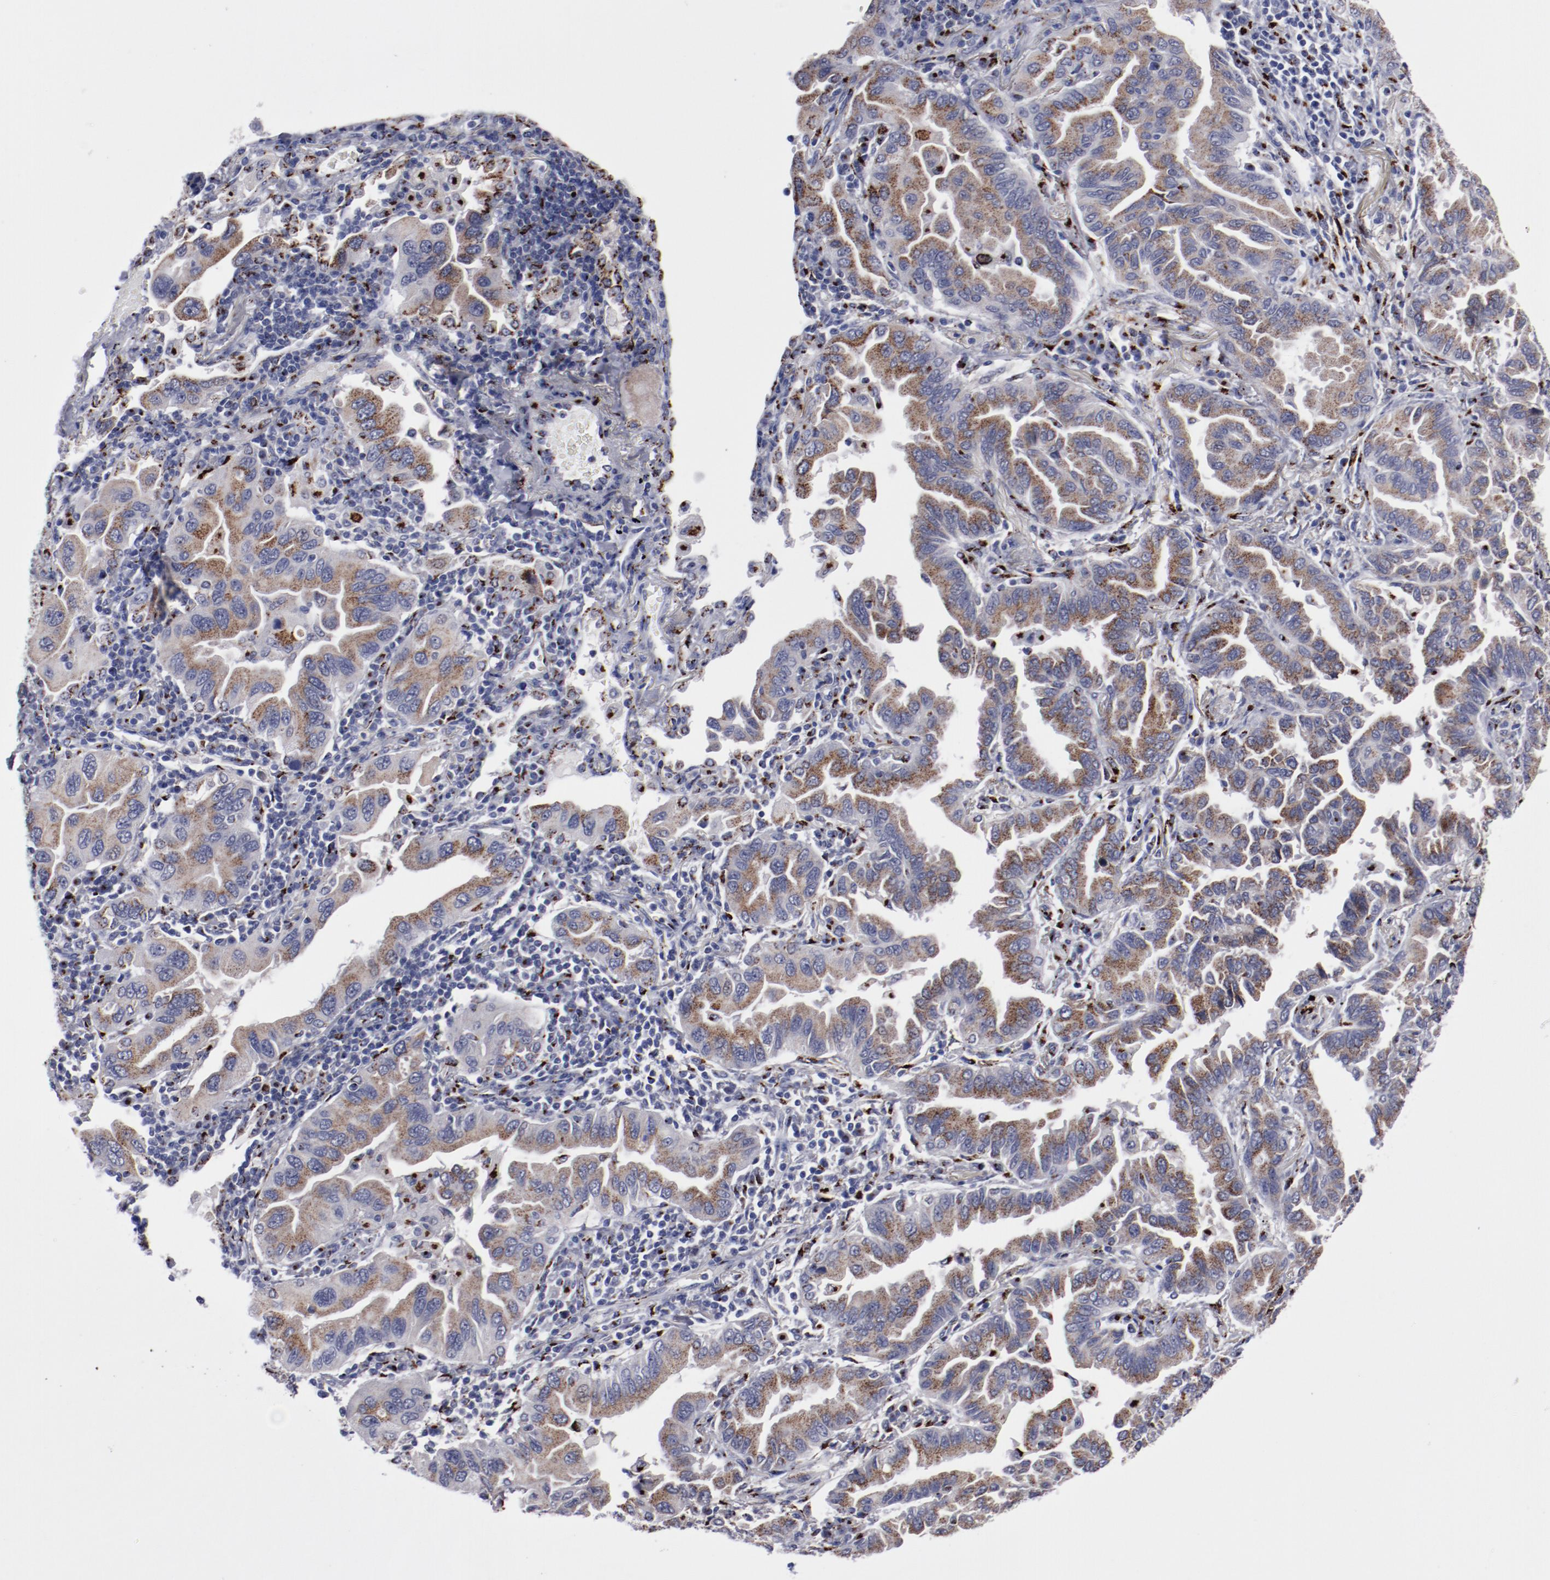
{"staining": {"intensity": "strong", "quantity": "25%-75%", "location": "cytoplasmic/membranous"}, "tissue": "lung cancer", "cell_type": "Tumor cells", "image_type": "cancer", "snomed": [{"axis": "morphology", "description": "Adenocarcinoma, NOS"}, {"axis": "topography", "description": "Lung"}], "caption": "IHC of adenocarcinoma (lung) demonstrates high levels of strong cytoplasmic/membranous positivity in about 25%-75% of tumor cells. The protein of interest is shown in brown color, while the nuclei are stained blue.", "gene": "GOLIM4", "patient": {"sex": "female", "age": 65}}